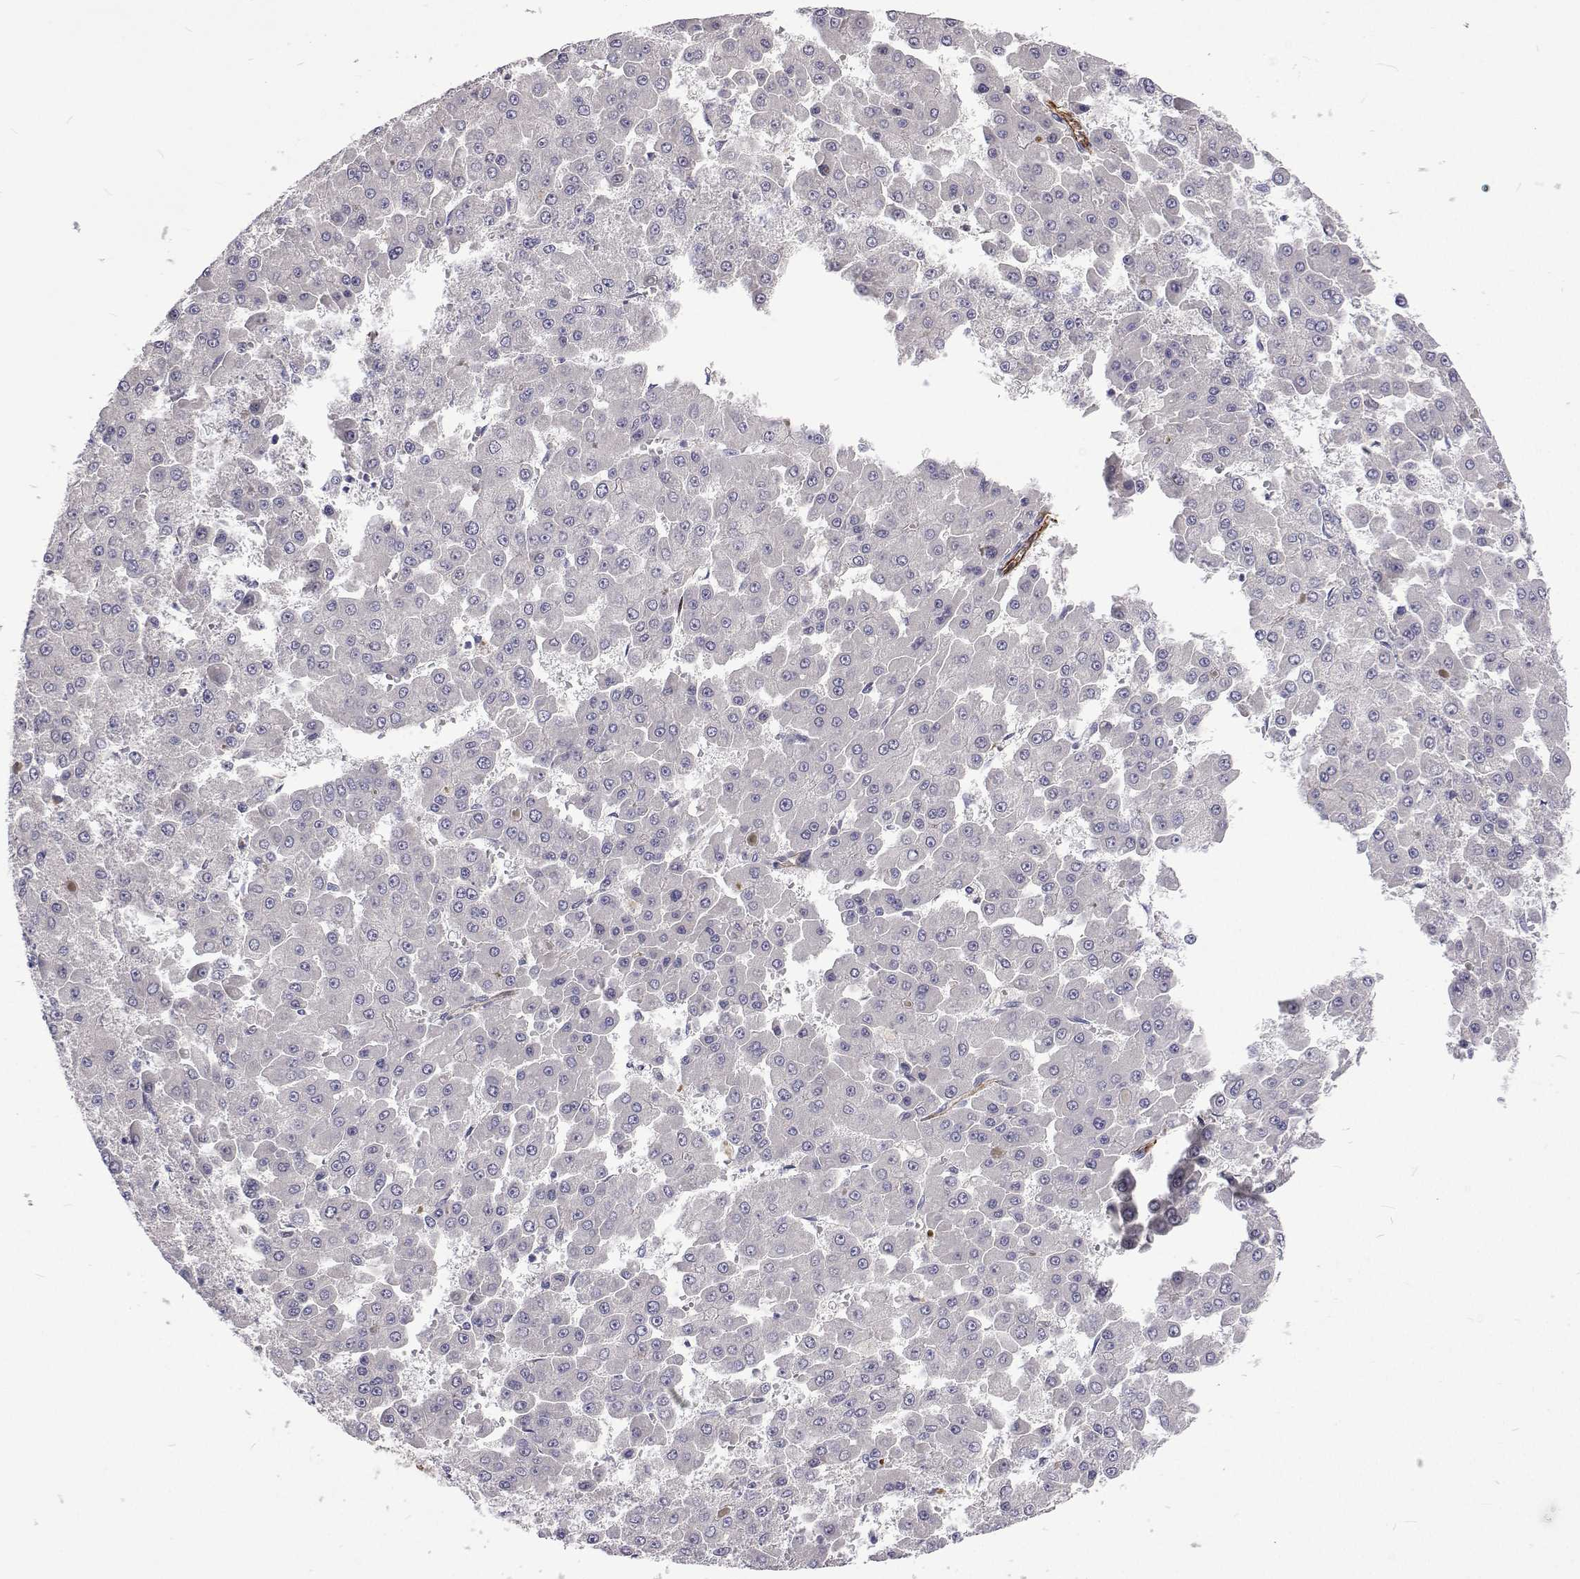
{"staining": {"intensity": "negative", "quantity": "none", "location": "none"}, "tissue": "liver cancer", "cell_type": "Tumor cells", "image_type": "cancer", "snomed": [{"axis": "morphology", "description": "Carcinoma, Hepatocellular, NOS"}, {"axis": "topography", "description": "Liver"}], "caption": "Histopathology image shows no significant protein staining in tumor cells of liver cancer. (DAB (3,3'-diaminobenzidine) immunohistochemistry (IHC) with hematoxylin counter stain).", "gene": "NPR3", "patient": {"sex": "male", "age": 78}}